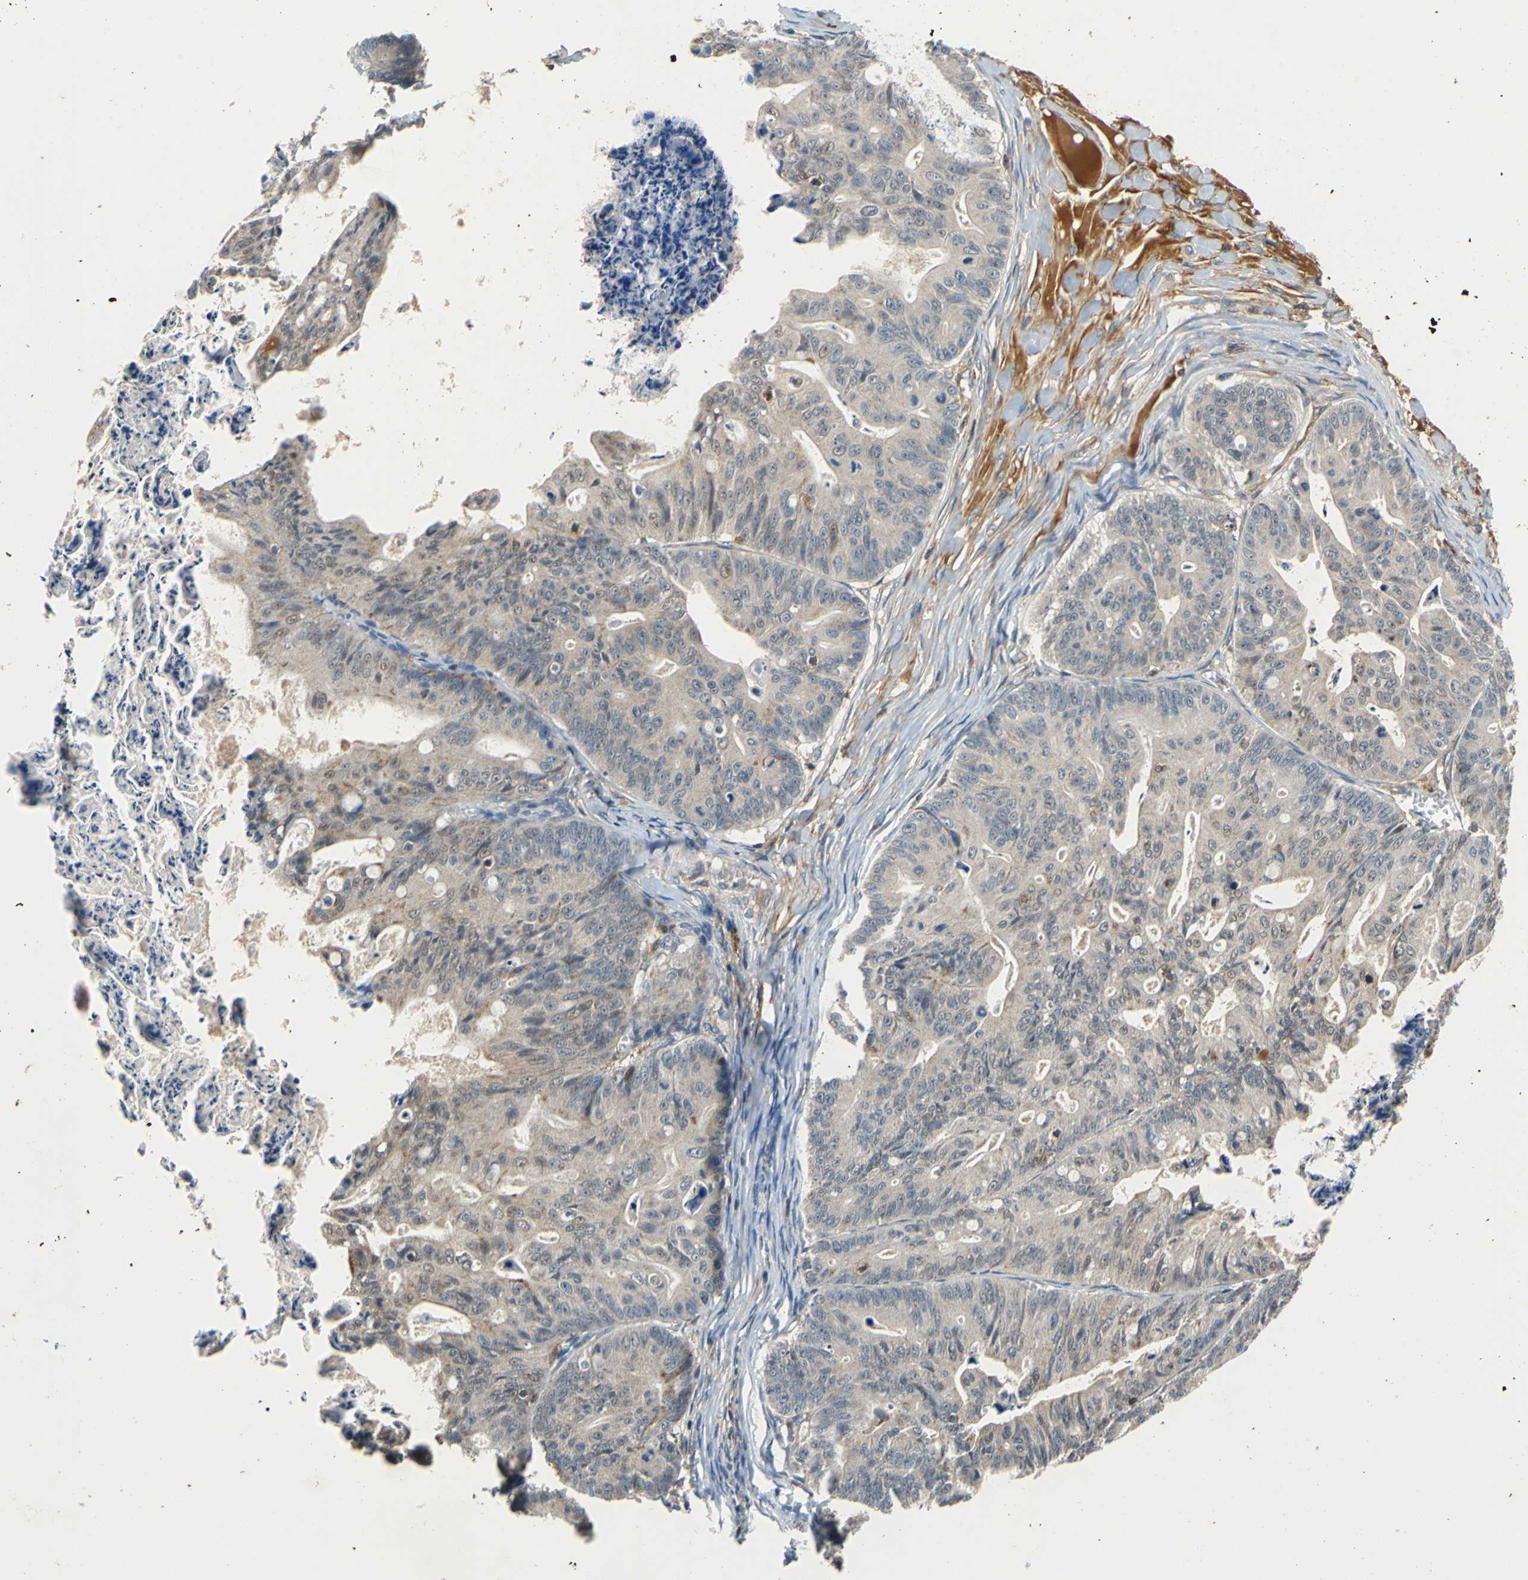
{"staining": {"intensity": "weak", "quantity": "25%-75%", "location": "cytoplasmic/membranous"}, "tissue": "ovarian cancer", "cell_type": "Tumor cells", "image_type": "cancer", "snomed": [{"axis": "morphology", "description": "Cystadenocarcinoma, mucinous, NOS"}, {"axis": "topography", "description": "Ovary"}], "caption": "A micrograph of mucinous cystadenocarcinoma (ovarian) stained for a protein reveals weak cytoplasmic/membranous brown staining in tumor cells. Nuclei are stained in blue.", "gene": "SLC19A2", "patient": {"sex": "female", "age": 36}}